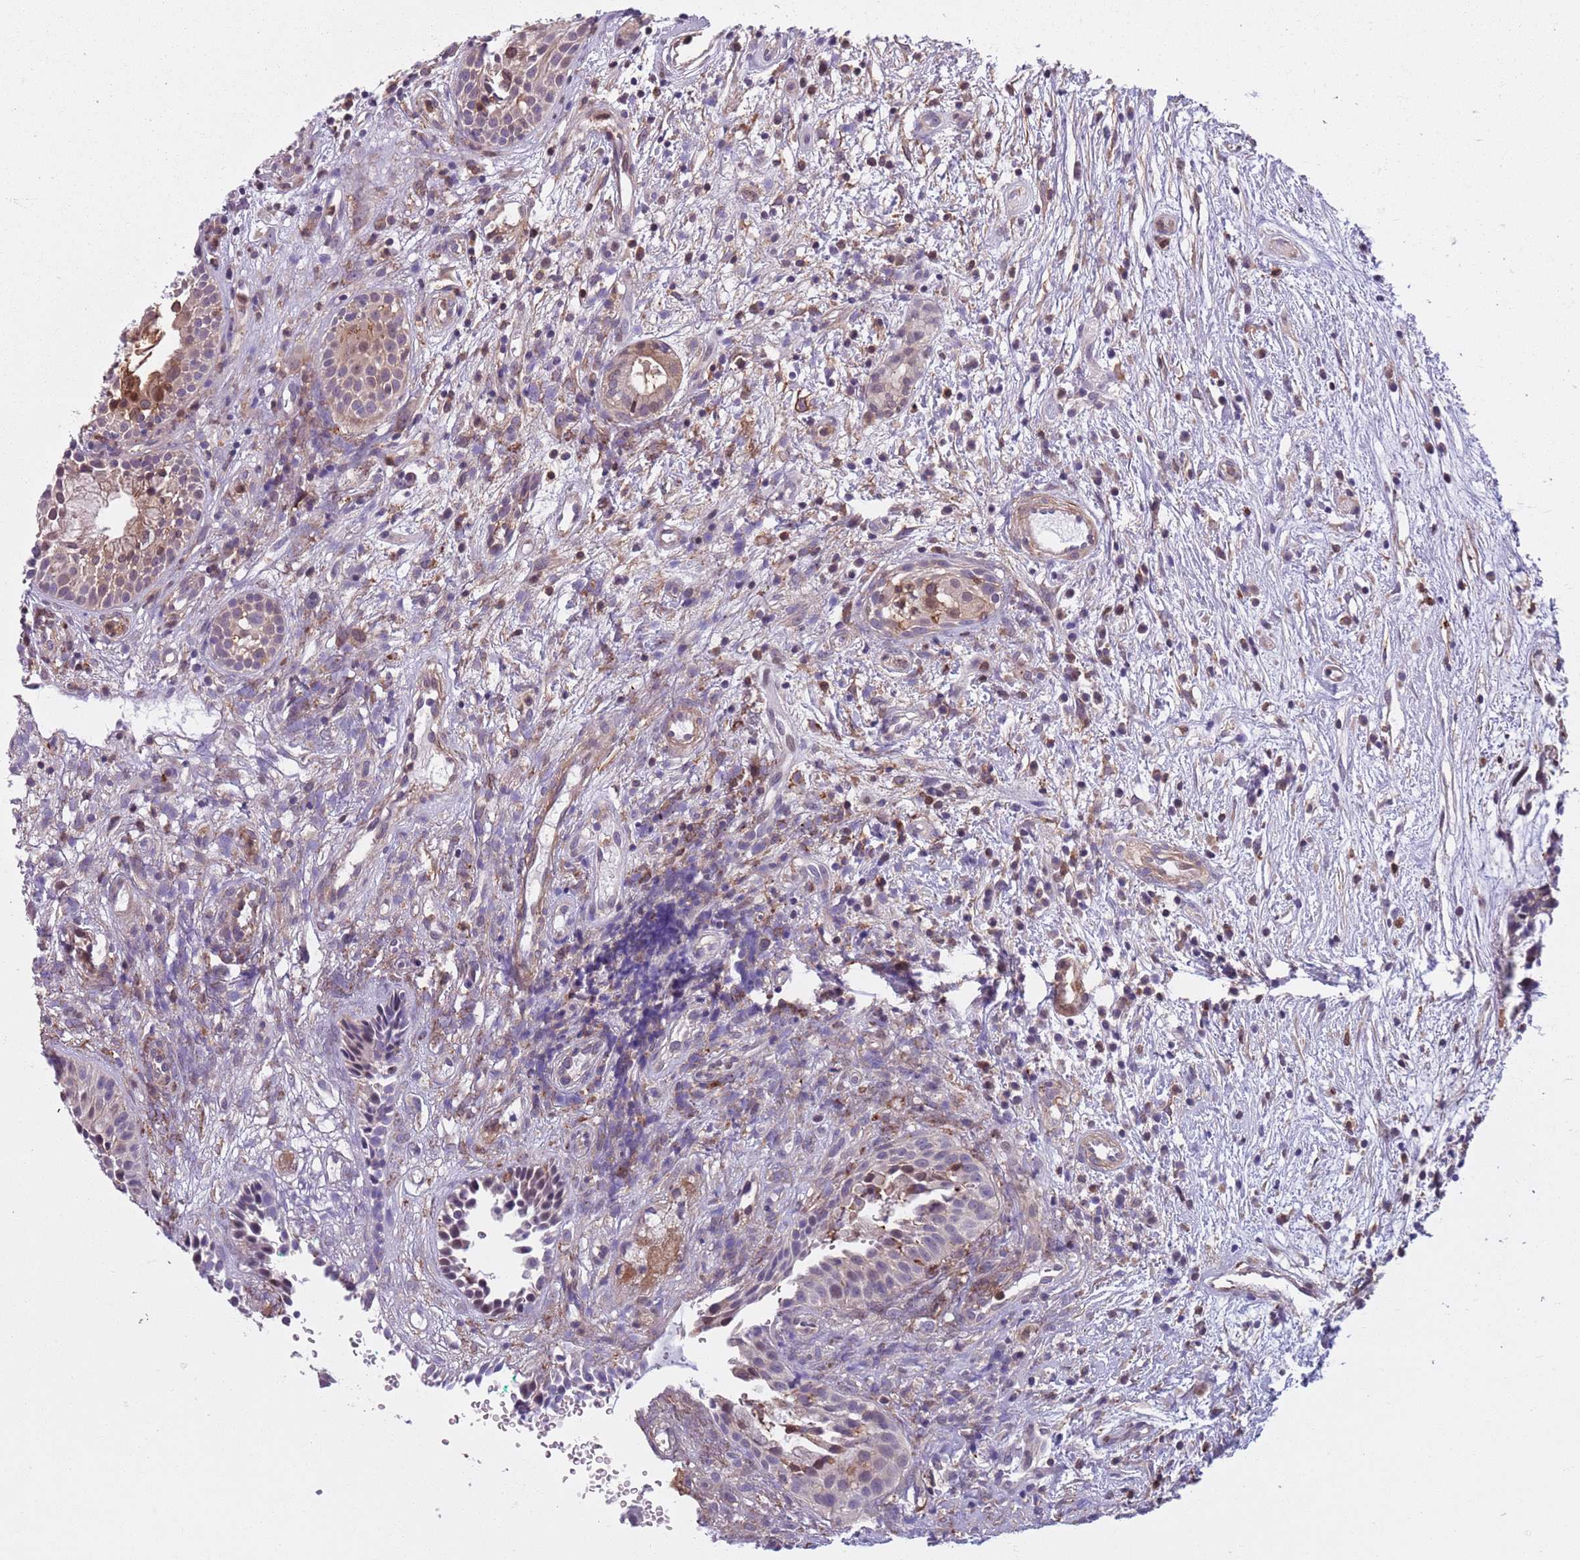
{"staining": {"intensity": "negative", "quantity": "none", "location": "none"}, "tissue": "head and neck cancer", "cell_type": "Tumor cells", "image_type": "cancer", "snomed": [{"axis": "morphology", "description": "Adenocarcinoma, NOS"}, {"axis": "topography", "description": "Subcutis"}, {"axis": "topography", "description": "Head-Neck"}], "caption": "The photomicrograph exhibits no significant expression in tumor cells of head and neck cancer.", "gene": "JAML", "patient": {"sex": "female", "age": 73}}